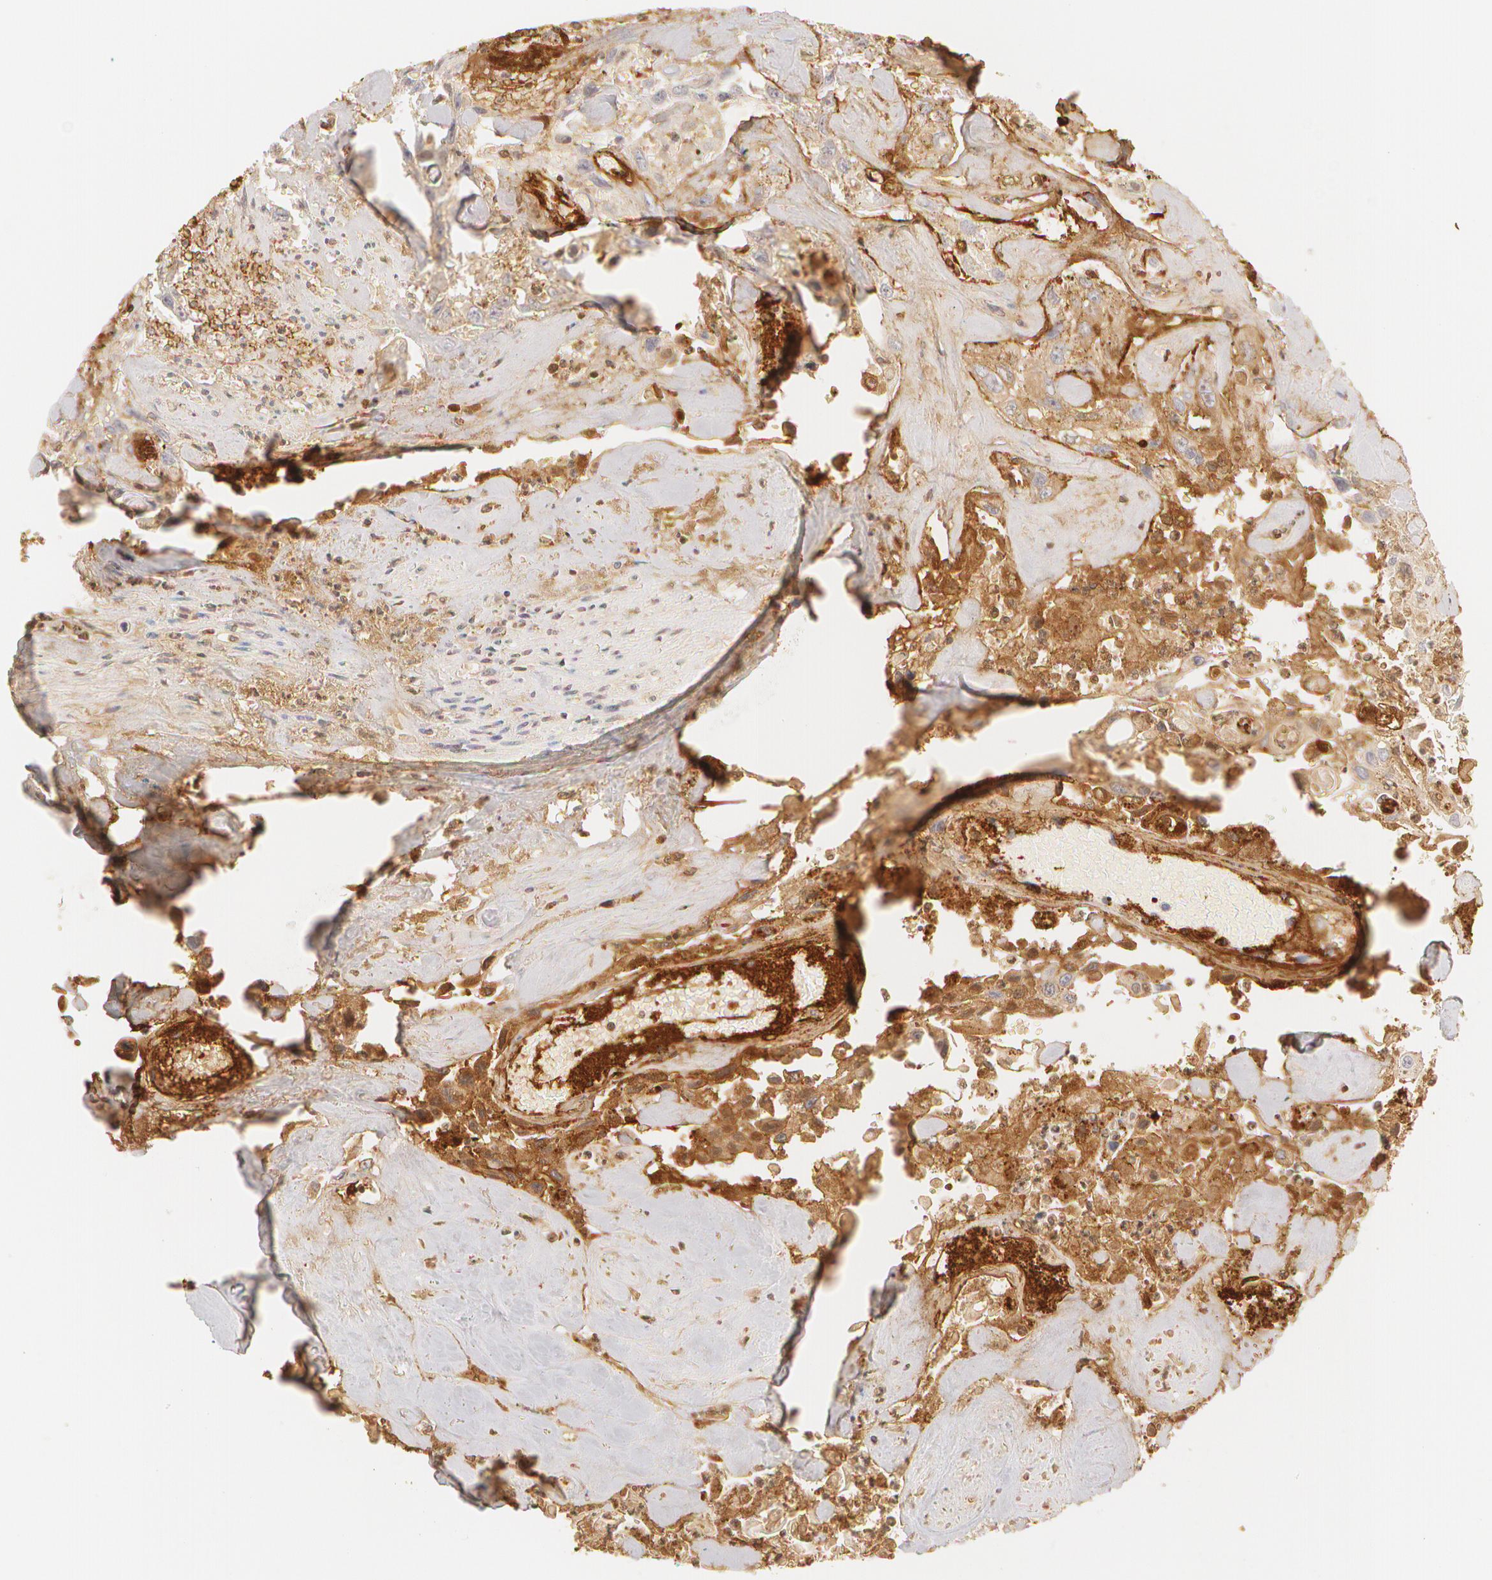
{"staining": {"intensity": "negative", "quantity": "none", "location": "none"}, "tissue": "urothelial cancer", "cell_type": "Tumor cells", "image_type": "cancer", "snomed": [{"axis": "morphology", "description": "Urothelial carcinoma, High grade"}, {"axis": "topography", "description": "Urinary bladder"}], "caption": "Tumor cells are negative for protein expression in human high-grade urothelial carcinoma.", "gene": "VWF", "patient": {"sex": "female", "age": 84}}